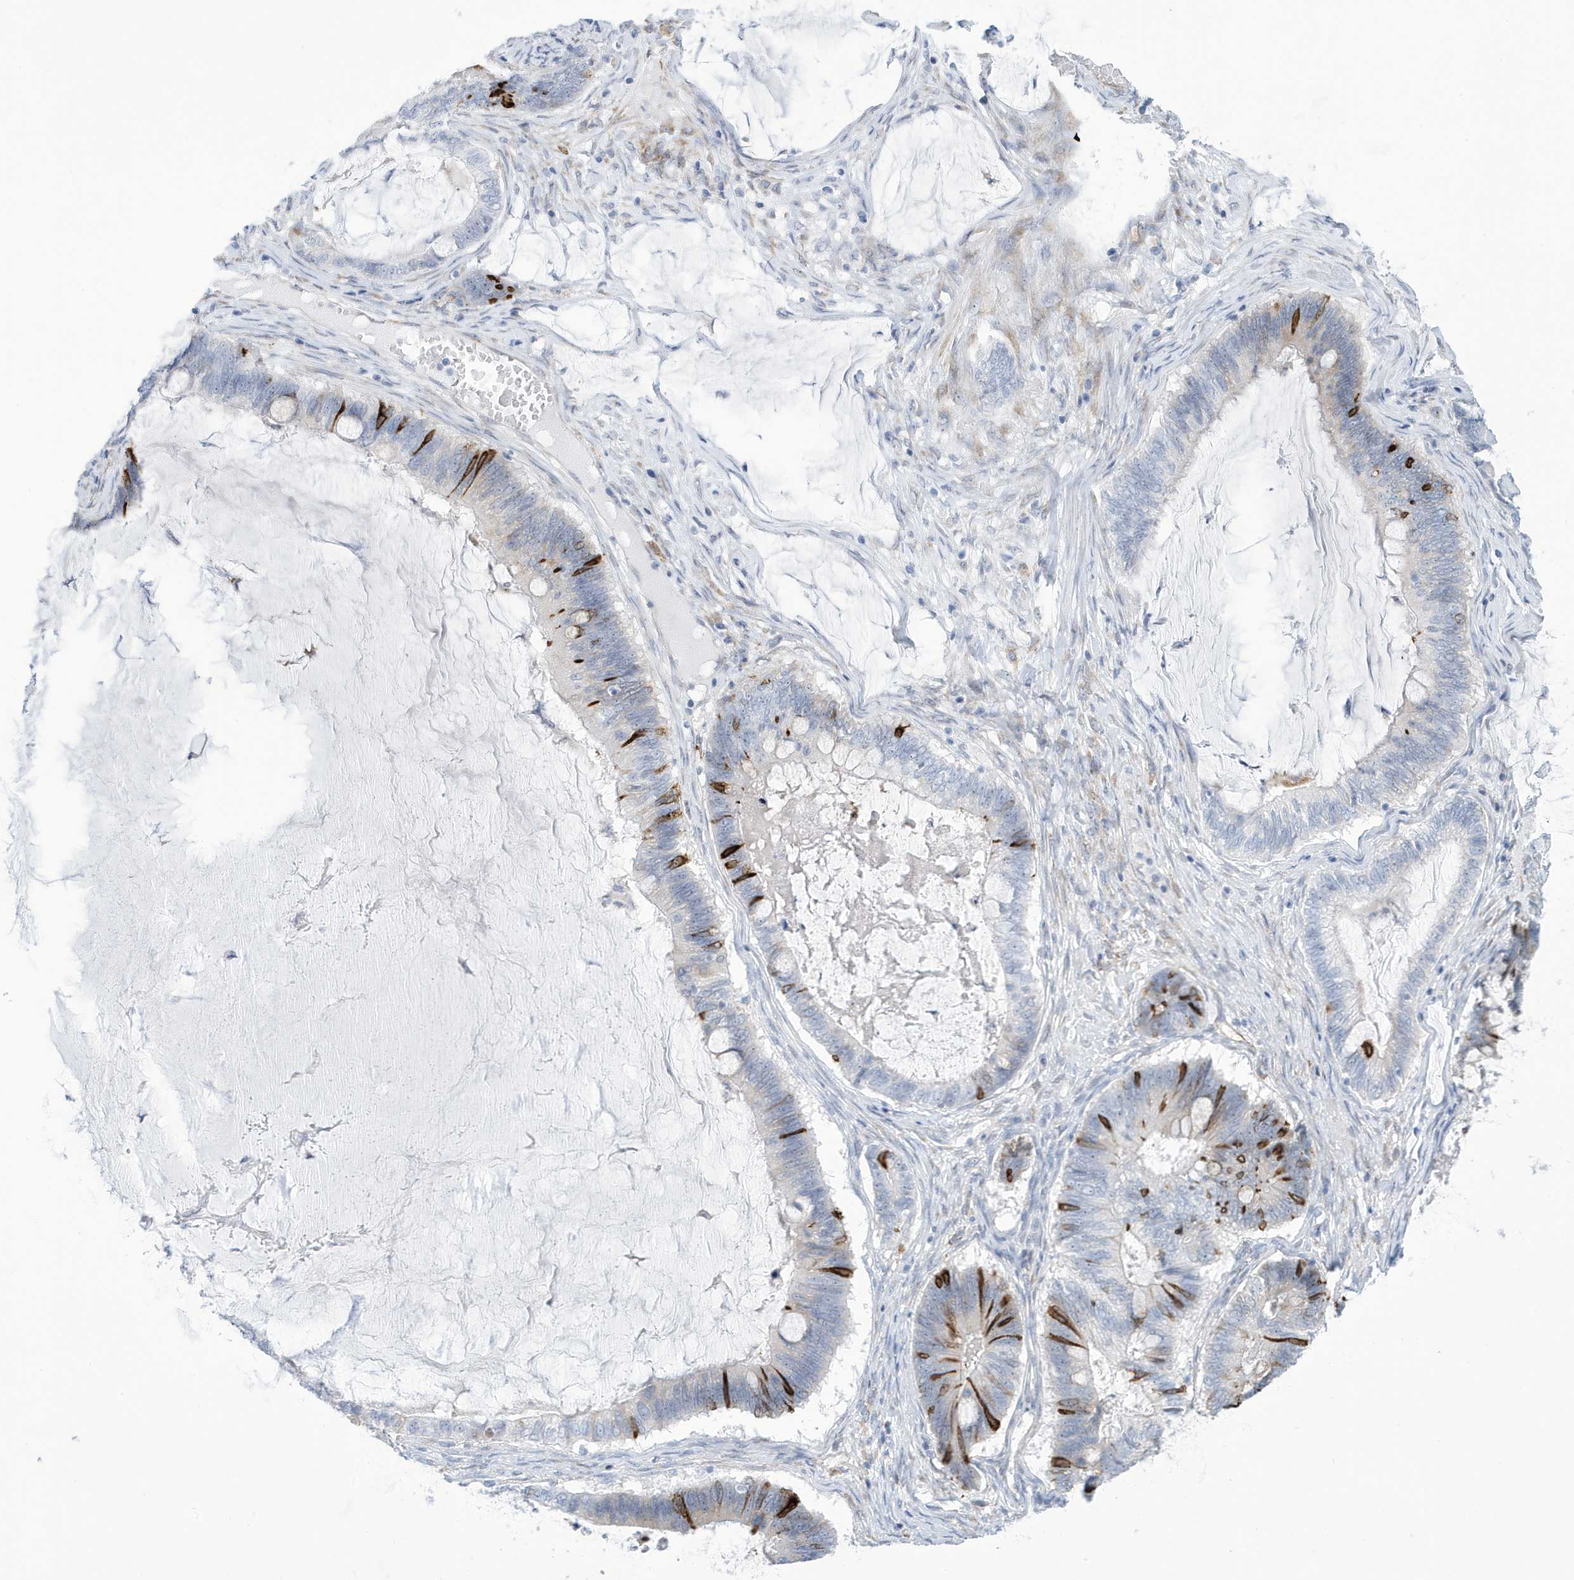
{"staining": {"intensity": "strong", "quantity": "<25%", "location": "cytoplasmic/membranous"}, "tissue": "ovarian cancer", "cell_type": "Tumor cells", "image_type": "cancer", "snomed": [{"axis": "morphology", "description": "Cystadenocarcinoma, mucinous, NOS"}, {"axis": "topography", "description": "Ovary"}], "caption": "Immunohistochemistry (IHC) of human ovarian cancer reveals medium levels of strong cytoplasmic/membranous staining in about <25% of tumor cells.", "gene": "SEMA3F", "patient": {"sex": "female", "age": 61}}